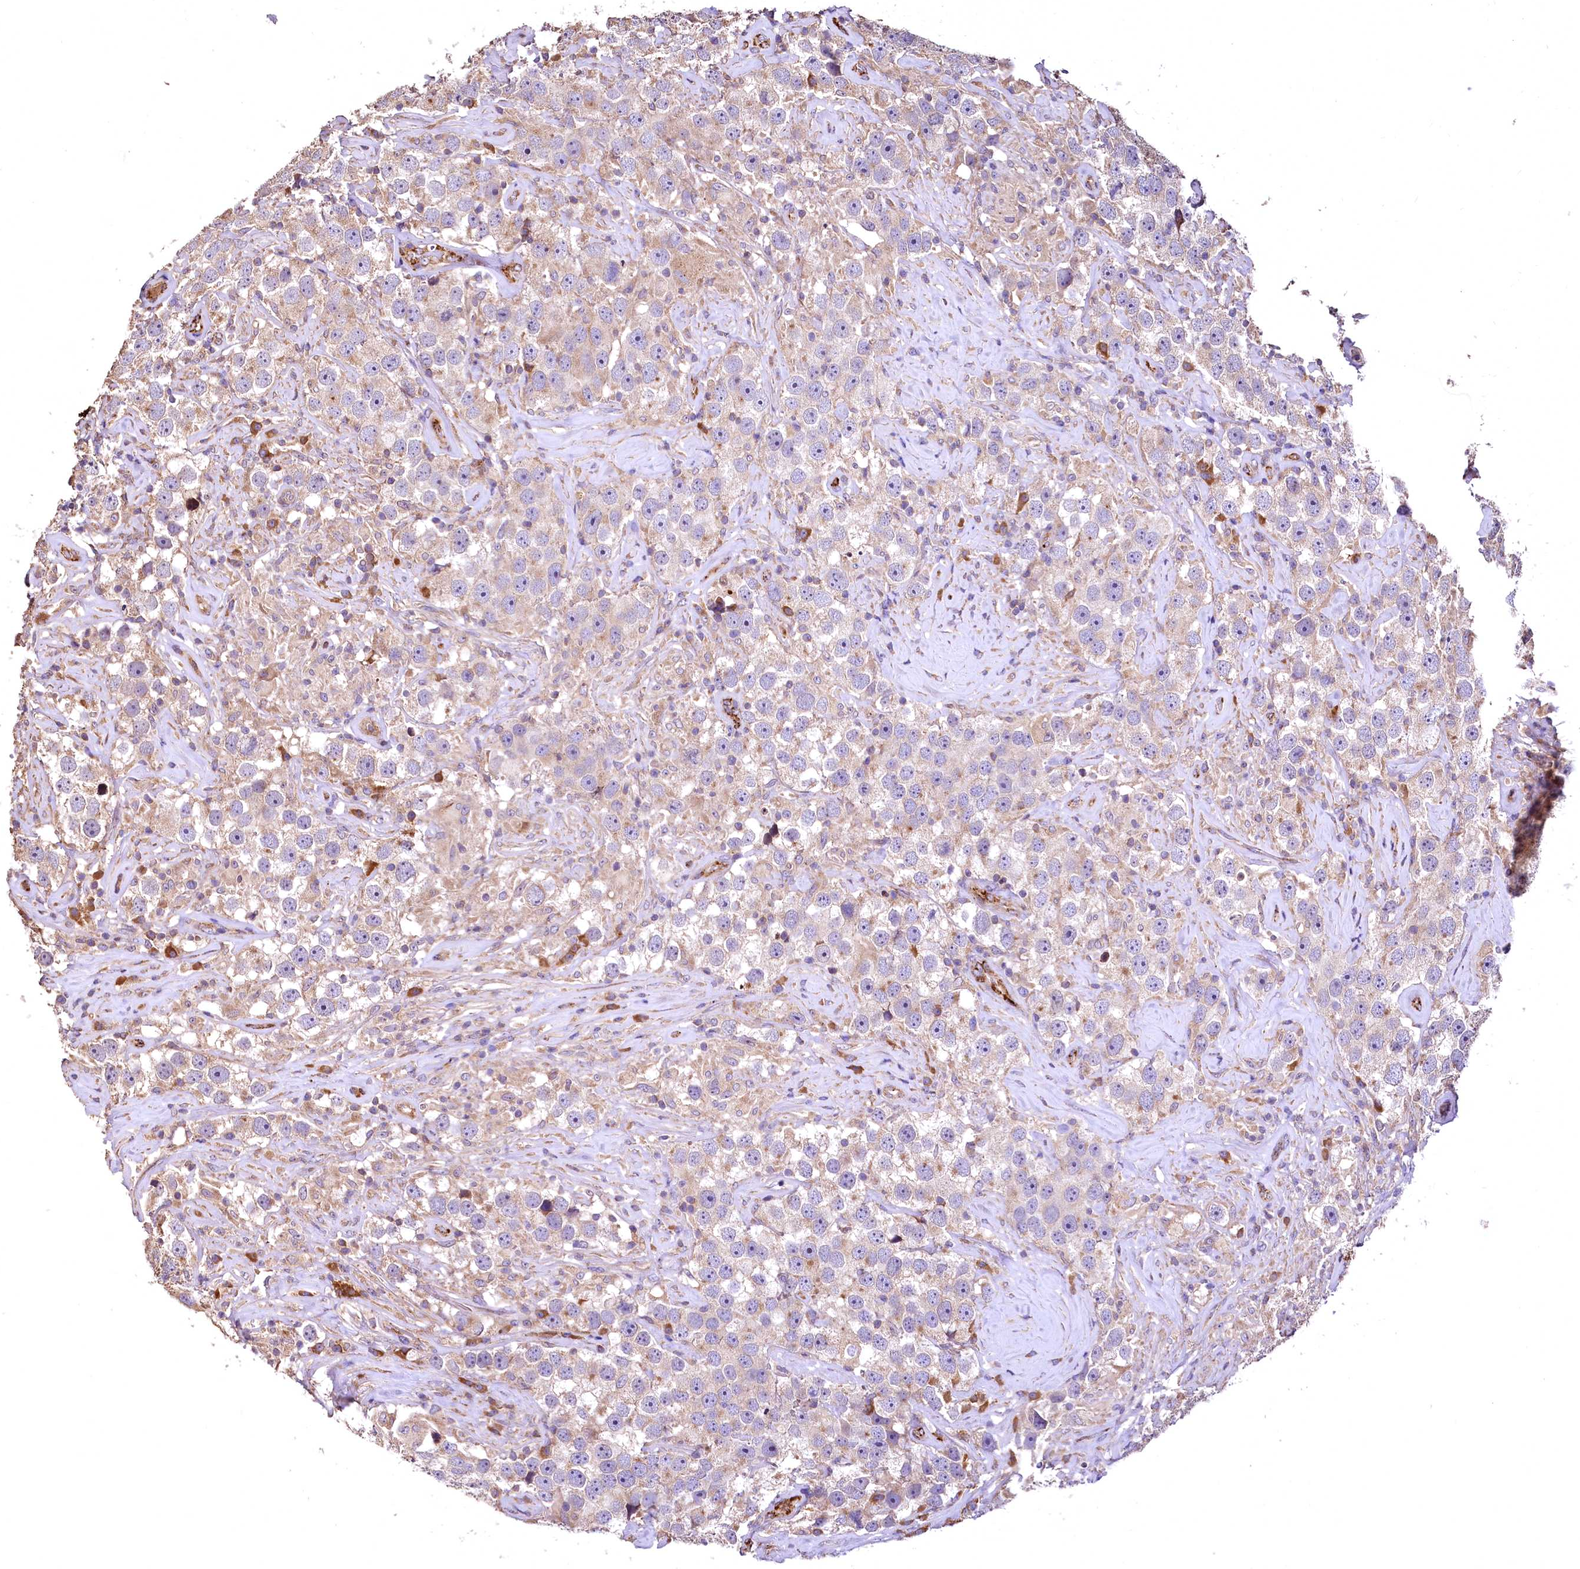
{"staining": {"intensity": "weak", "quantity": ">75%", "location": "cytoplasmic/membranous"}, "tissue": "testis cancer", "cell_type": "Tumor cells", "image_type": "cancer", "snomed": [{"axis": "morphology", "description": "Seminoma, NOS"}, {"axis": "topography", "description": "Testis"}], "caption": "Protein staining by IHC displays weak cytoplasmic/membranous expression in approximately >75% of tumor cells in seminoma (testis).", "gene": "RASSF1", "patient": {"sex": "male", "age": 49}}